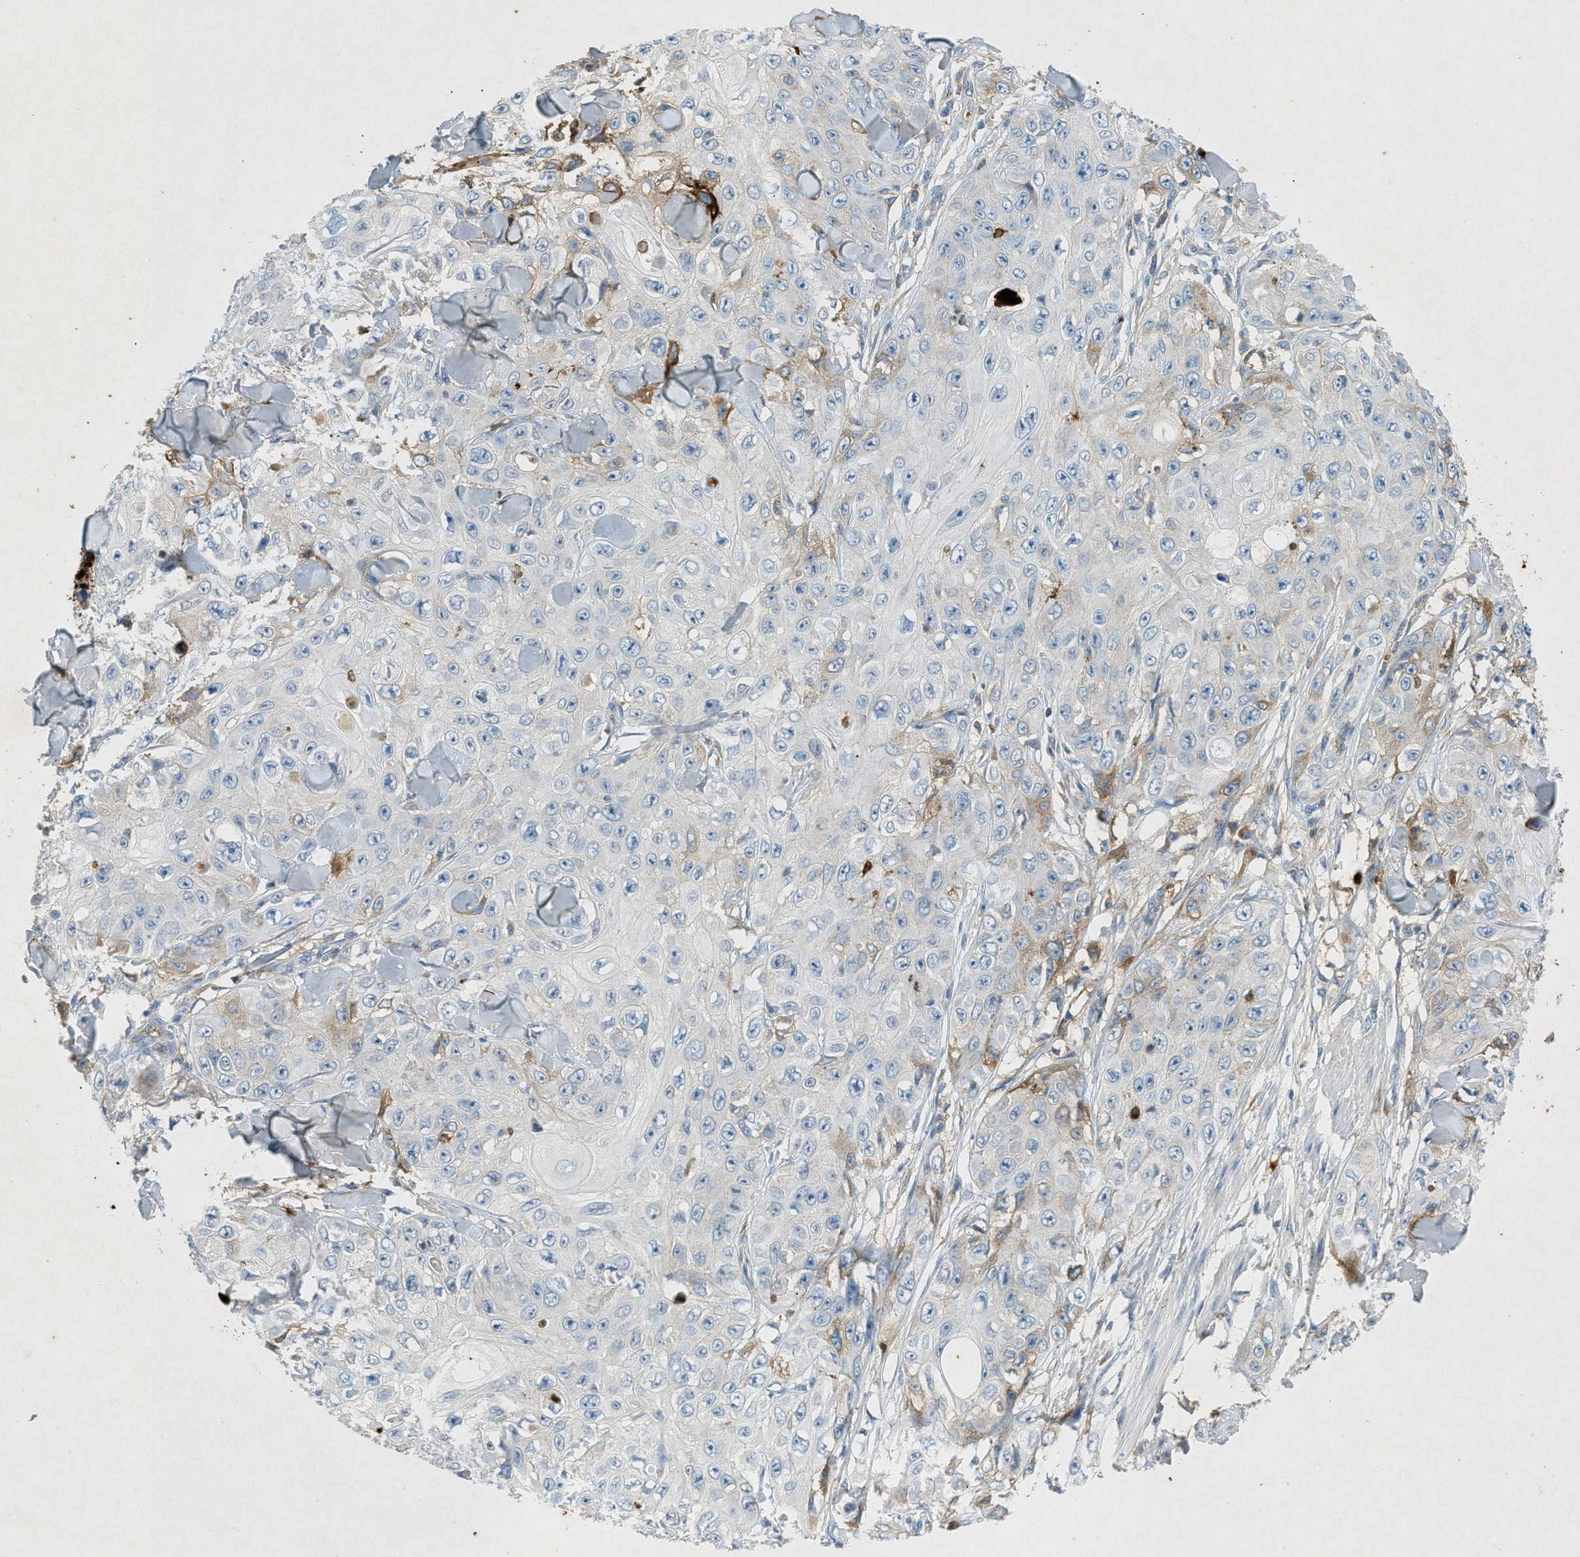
{"staining": {"intensity": "weak", "quantity": "25%-75%", "location": "cytoplasmic/membranous"}, "tissue": "skin cancer", "cell_type": "Tumor cells", "image_type": "cancer", "snomed": [{"axis": "morphology", "description": "Squamous cell carcinoma, NOS"}, {"axis": "topography", "description": "Skin"}], "caption": "Immunohistochemistry (IHC) staining of skin cancer (squamous cell carcinoma), which reveals low levels of weak cytoplasmic/membranous expression in about 25%-75% of tumor cells indicating weak cytoplasmic/membranous protein staining. The staining was performed using DAB (brown) for protein detection and nuclei were counterstained in hematoxylin (blue).", "gene": "F2", "patient": {"sex": "male", "age": 86}}